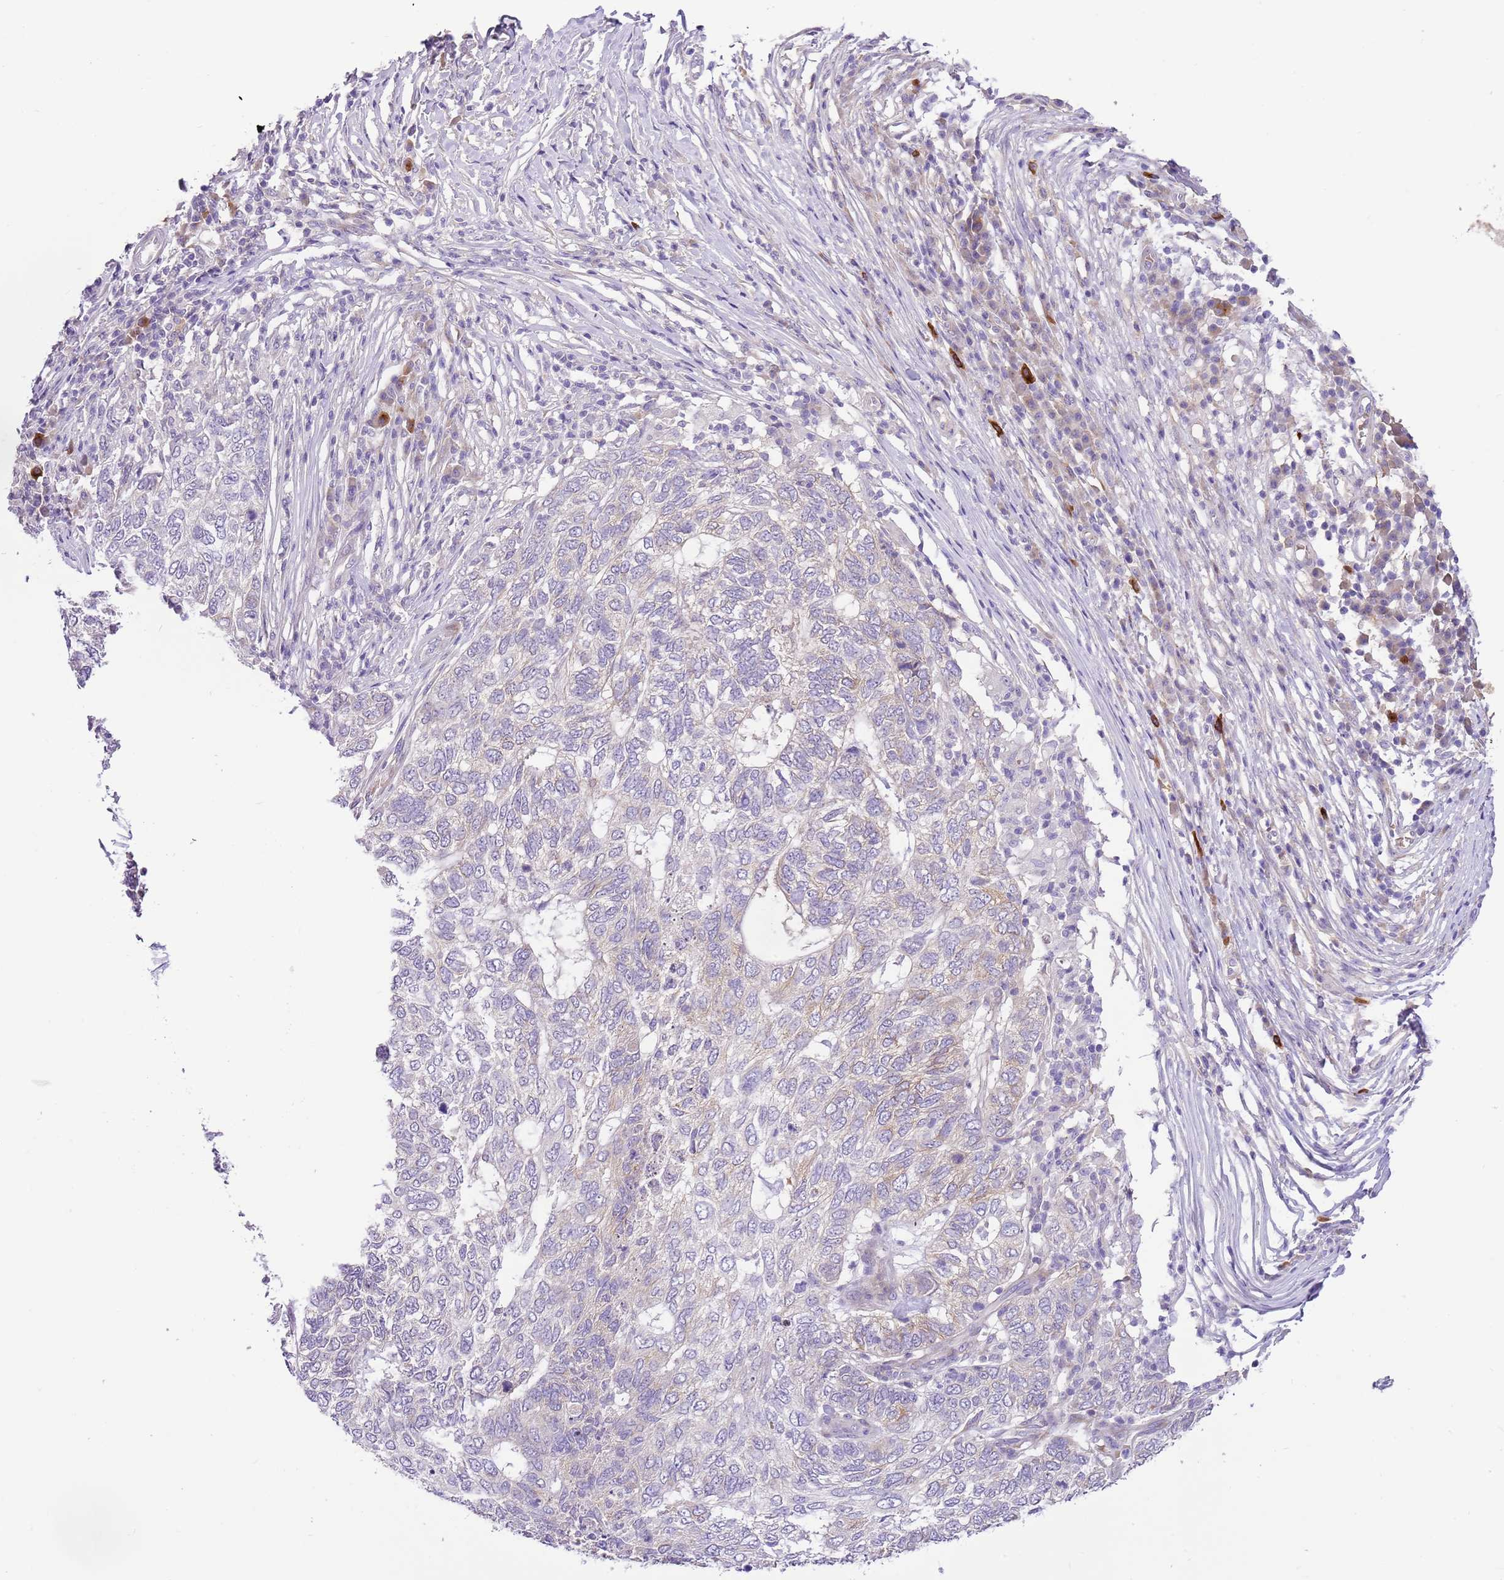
{"staining": {"intensity": "negative", "quantity": "none", "location": "none"}, "tissue": "skin cancer", "cell_type": "Tumor cells", "image_type": "cancer", "snomed": [{"axis": "morphology", "description": "Basal cell carcinoma"}, {"axis": "topography", "description": "Skin"}], "caption": "DAB (3,3'-diaminobenzidine) immunohistochemical staining of human skin cancer exhibits no significant staining in tumor cells.", "gene": "RFK", "patient": {"sex": "female", "age": 65}}